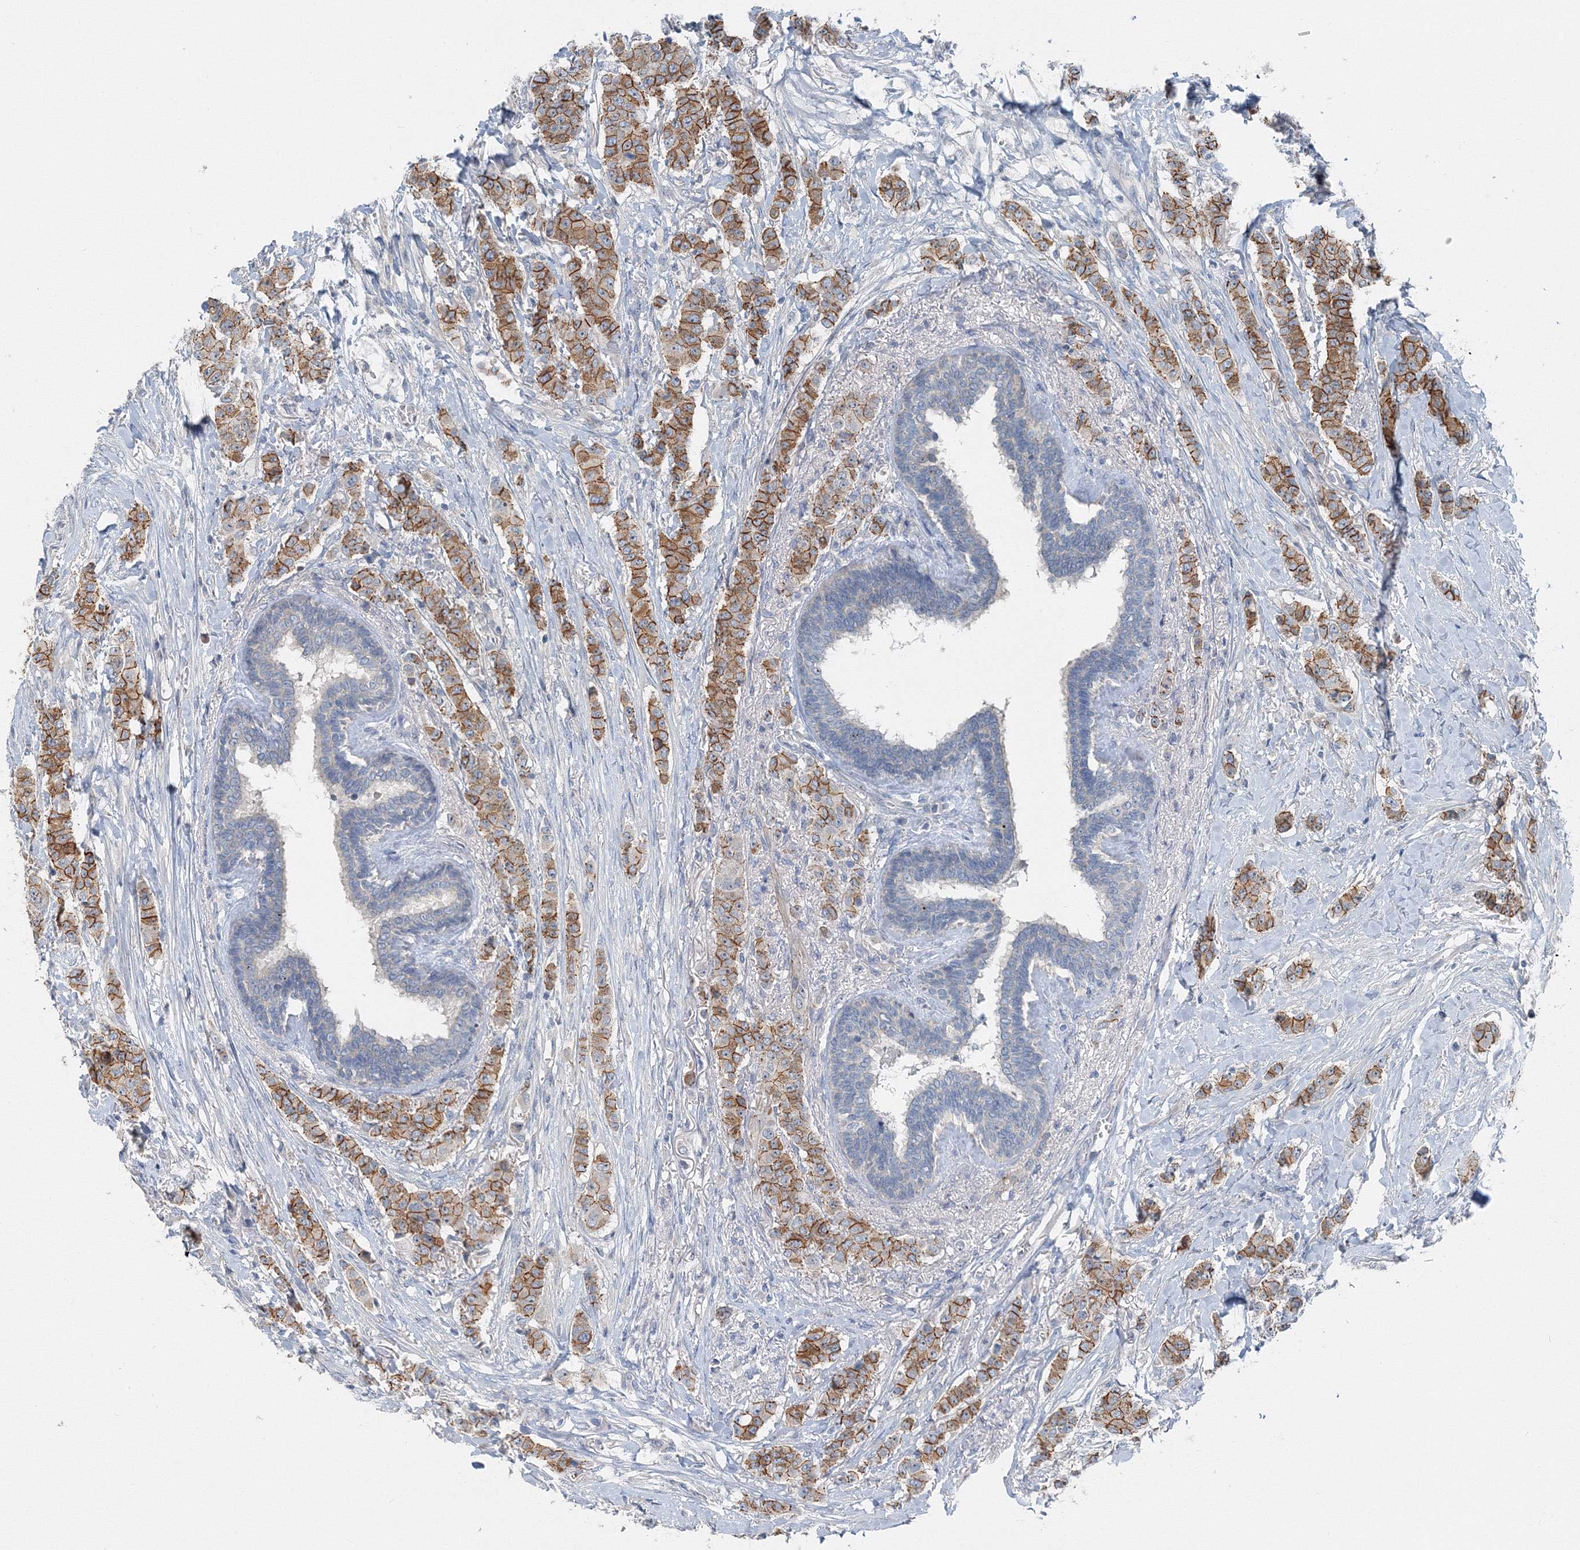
{"staining": {"intensity": "moderate", "quantity": "25%-75%", "location": "cytoplasmic/membranous"}, "tissue": "breast cancer", "cell_type": "Tumor cells", "image_type": "cancer", "snomed": [{"axis": "morphology", "description": "Duct carcinoma"}, {"axis": "topography", "description": "Breast"}], "caption": "This is an image of IHC staining of breast intraductal carcinoma, which shows moderate positivity in the cytoplasmic/membranous of tumor cells.", "gene": "AASDH", "patient": {"sex": "female", "age": 40}}